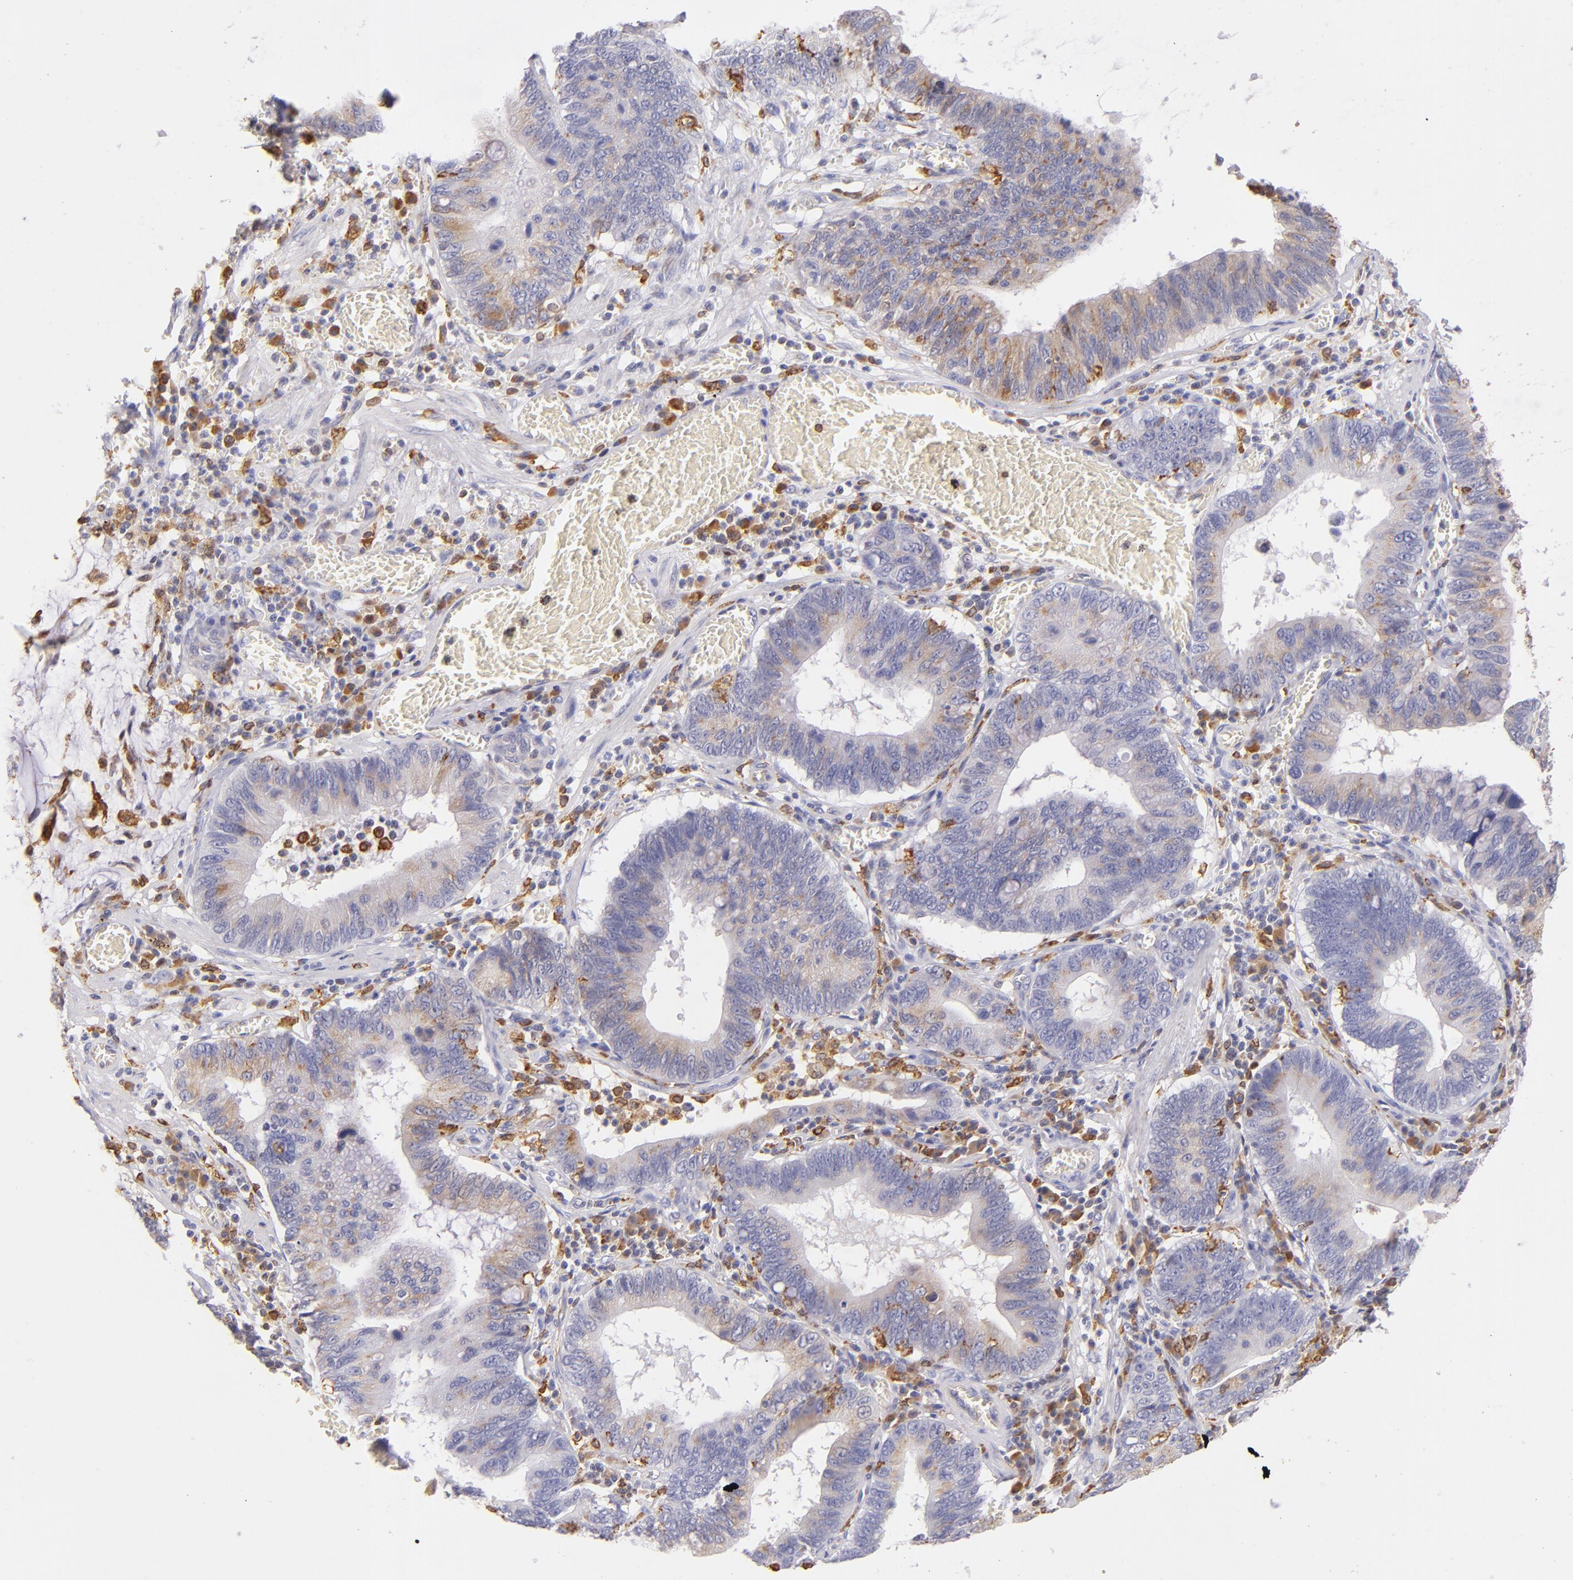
{"staining": {"intensity": "weak", "quantity": "<25%", "location": "cytoplasmic/membranous"}, "tissue": "stomach cancer", "cell_type": "Tumor cells", "image_type": "cancer", "snomed": [{"axis": "morphology", "description": "Adenocarcinoma, NOS"}, {"axis": "topography", "description": "Stomach"}, {"axis": "topography", "description": "Gastric cardia"}], "caption": "Immunohistochemical staining of stomach cancer (adenocarcinoma) shows no significant expression in tumor cells. (Brightfield microscopy of DAB (3,3'-diaminobenzidine) immunohistochemistry (IHC) at high magnification).", "gene": "CD74", "patient": {"sex": "male", "age": 59}}